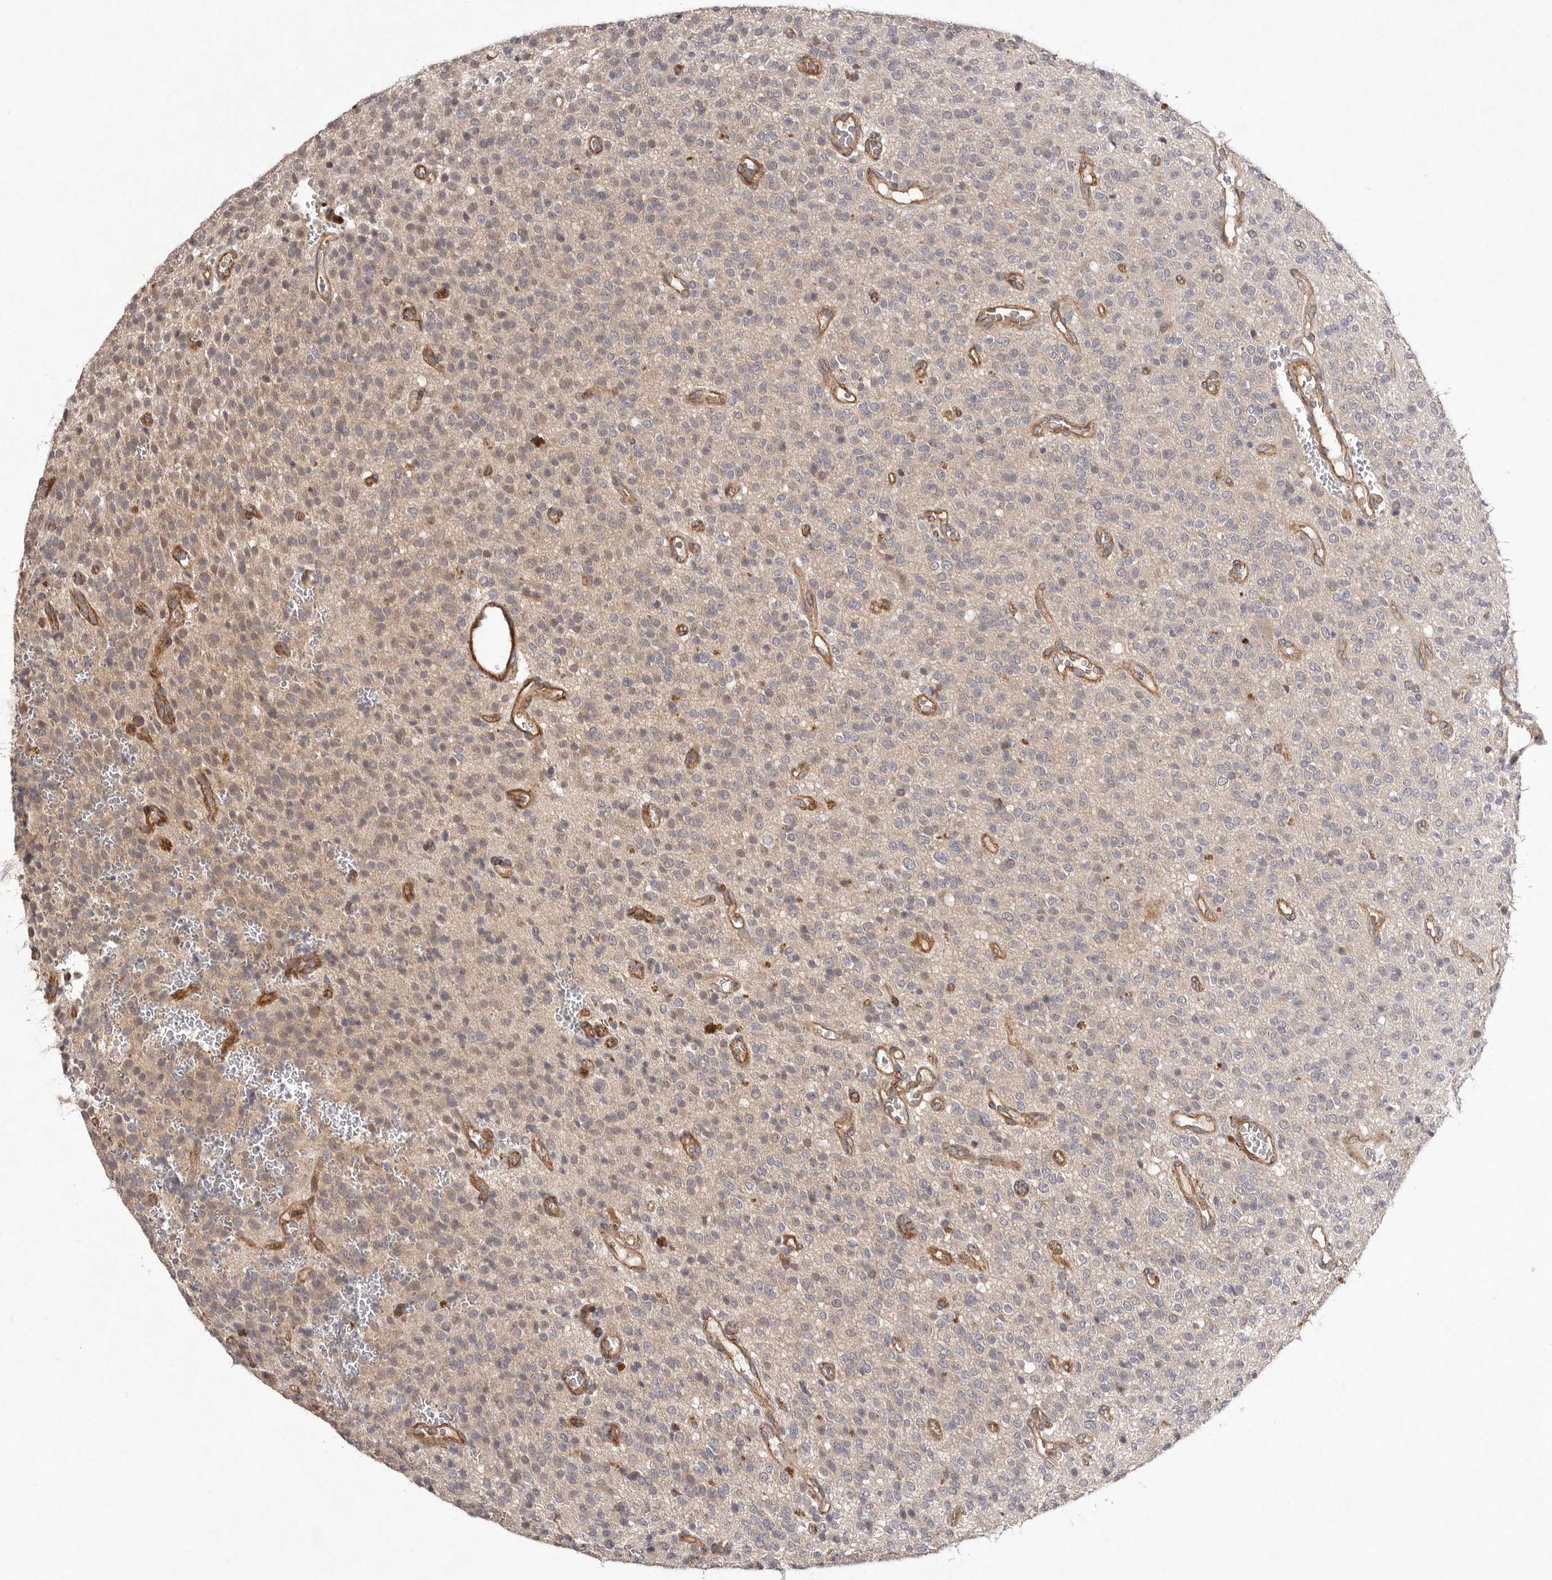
{"staining": {"intensity": "weak", "quantity": "<25%", "location": "cytoplasmic/membranous"}, "tissue": "glioma", "cell_type": "Tumor cells", "image_type": "cancer", "snomed": [{"axis": "morphology", "description": "Glioma, malignant, High grade"}, {"axis": "topography", "description": "Brain"}], "caption": "The photomicrograph shows no staining of tumor cells in glioma.", "gene": "HBS1L", "patient": {"sex": "male", "age": 34}}